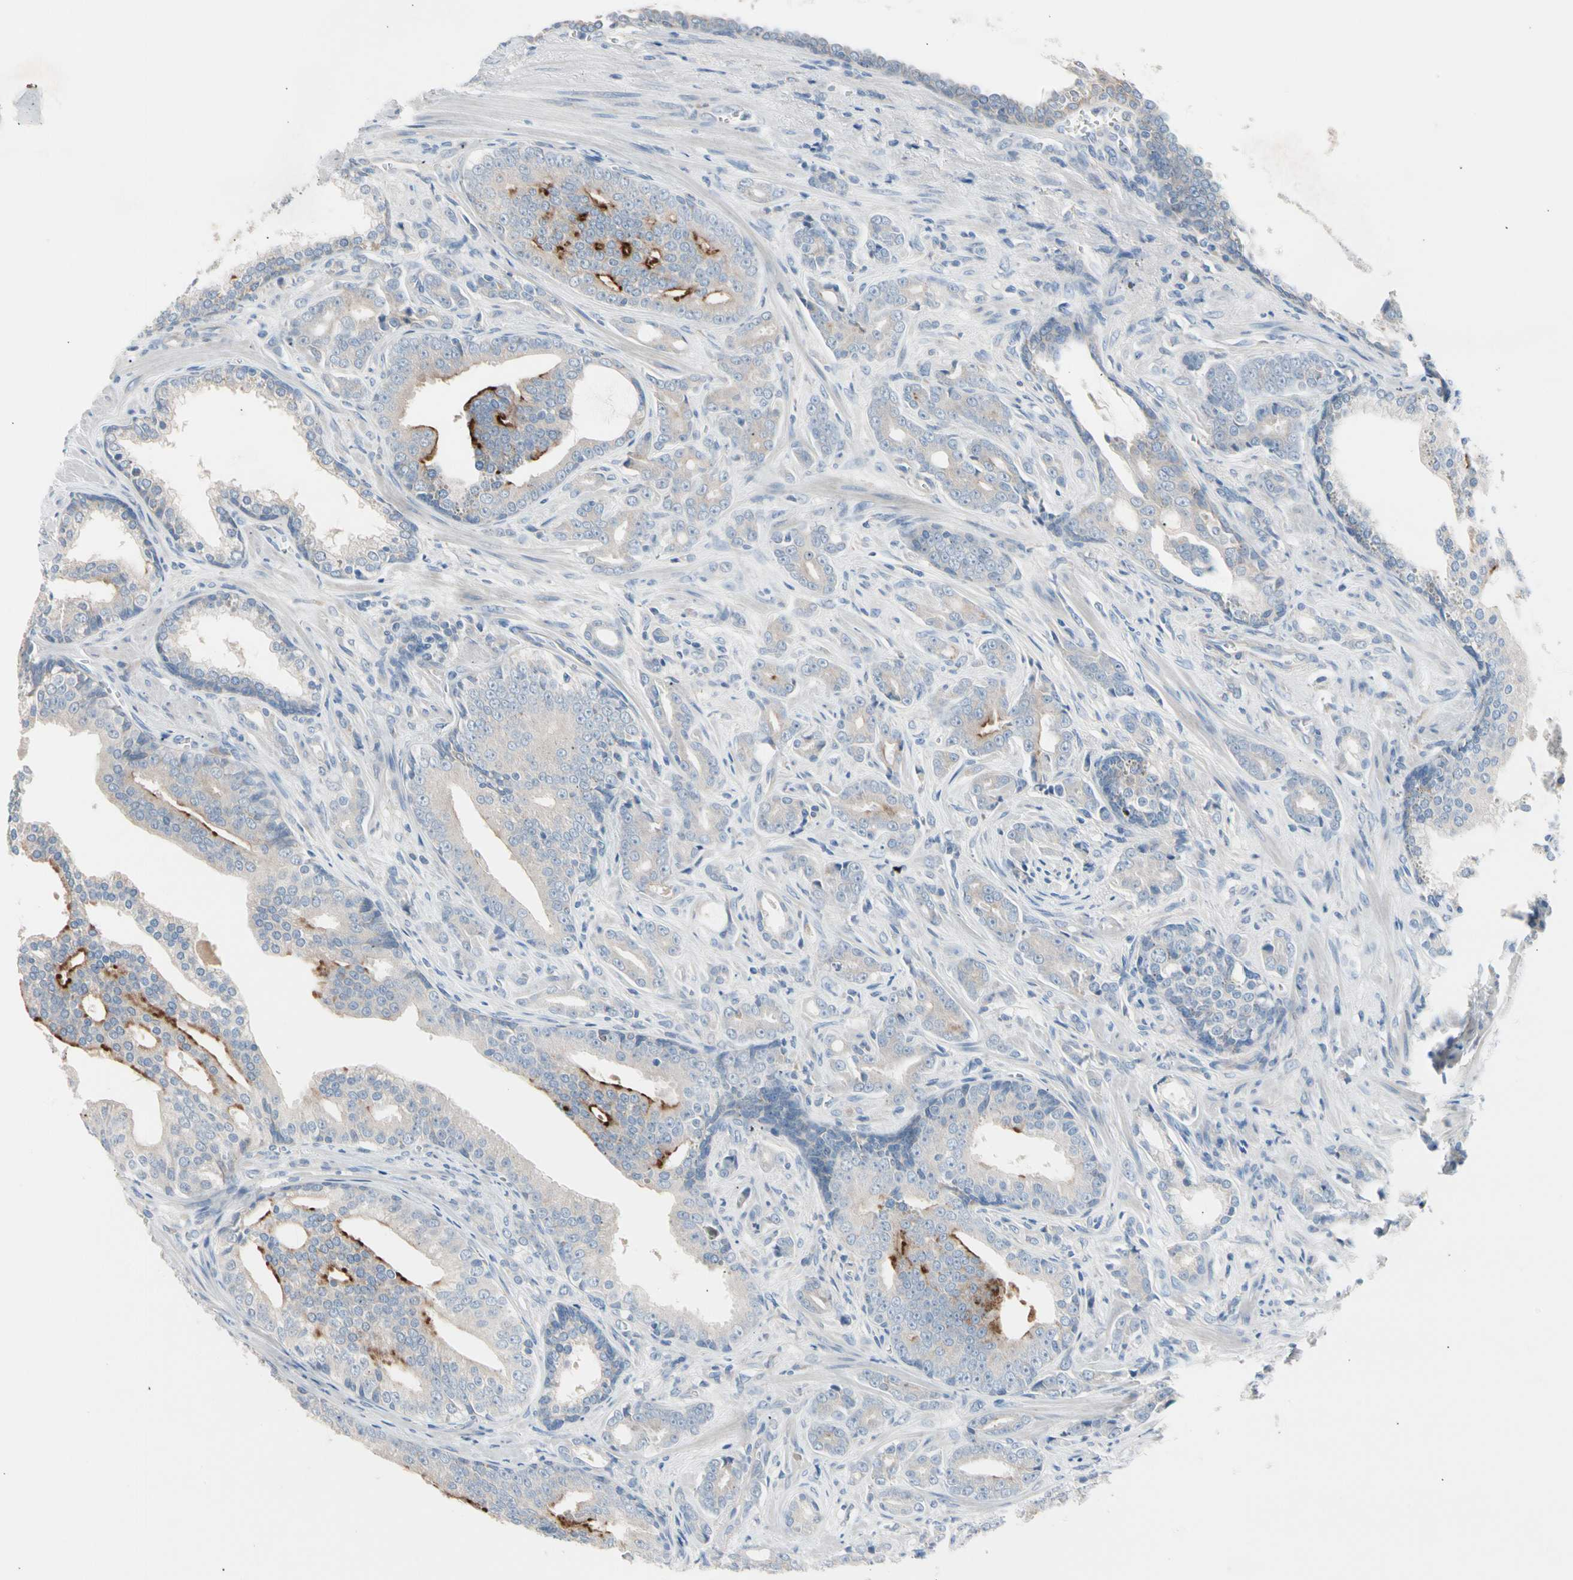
{"staining": {"intensity": "strong", "quantity": "<25%", "location": "cytoplasmic/membranous"}, "tissue": "prostate cancer", "cell_type": "Tumor cells", "image_type": "cancer", "snomed": [{"axis": "morphology", "description": "Adenocarcinoma, Low grade"}, {"axis": "topography", "description": "Prostate"}], "caption": "IHC photomicrograph of neoplastic tissue: human prostate adenocarcinoma (low-grade) stained using immunohistochemistry (IHC) reveals medium levels of strong protein expression localized specifically in the cytoplasmic/membranous of tumor cells, appearing as a cytoplasmic/membranous brown color.", "gene": "CASQ1", "patient": {"sex": "male", "age": 58}}